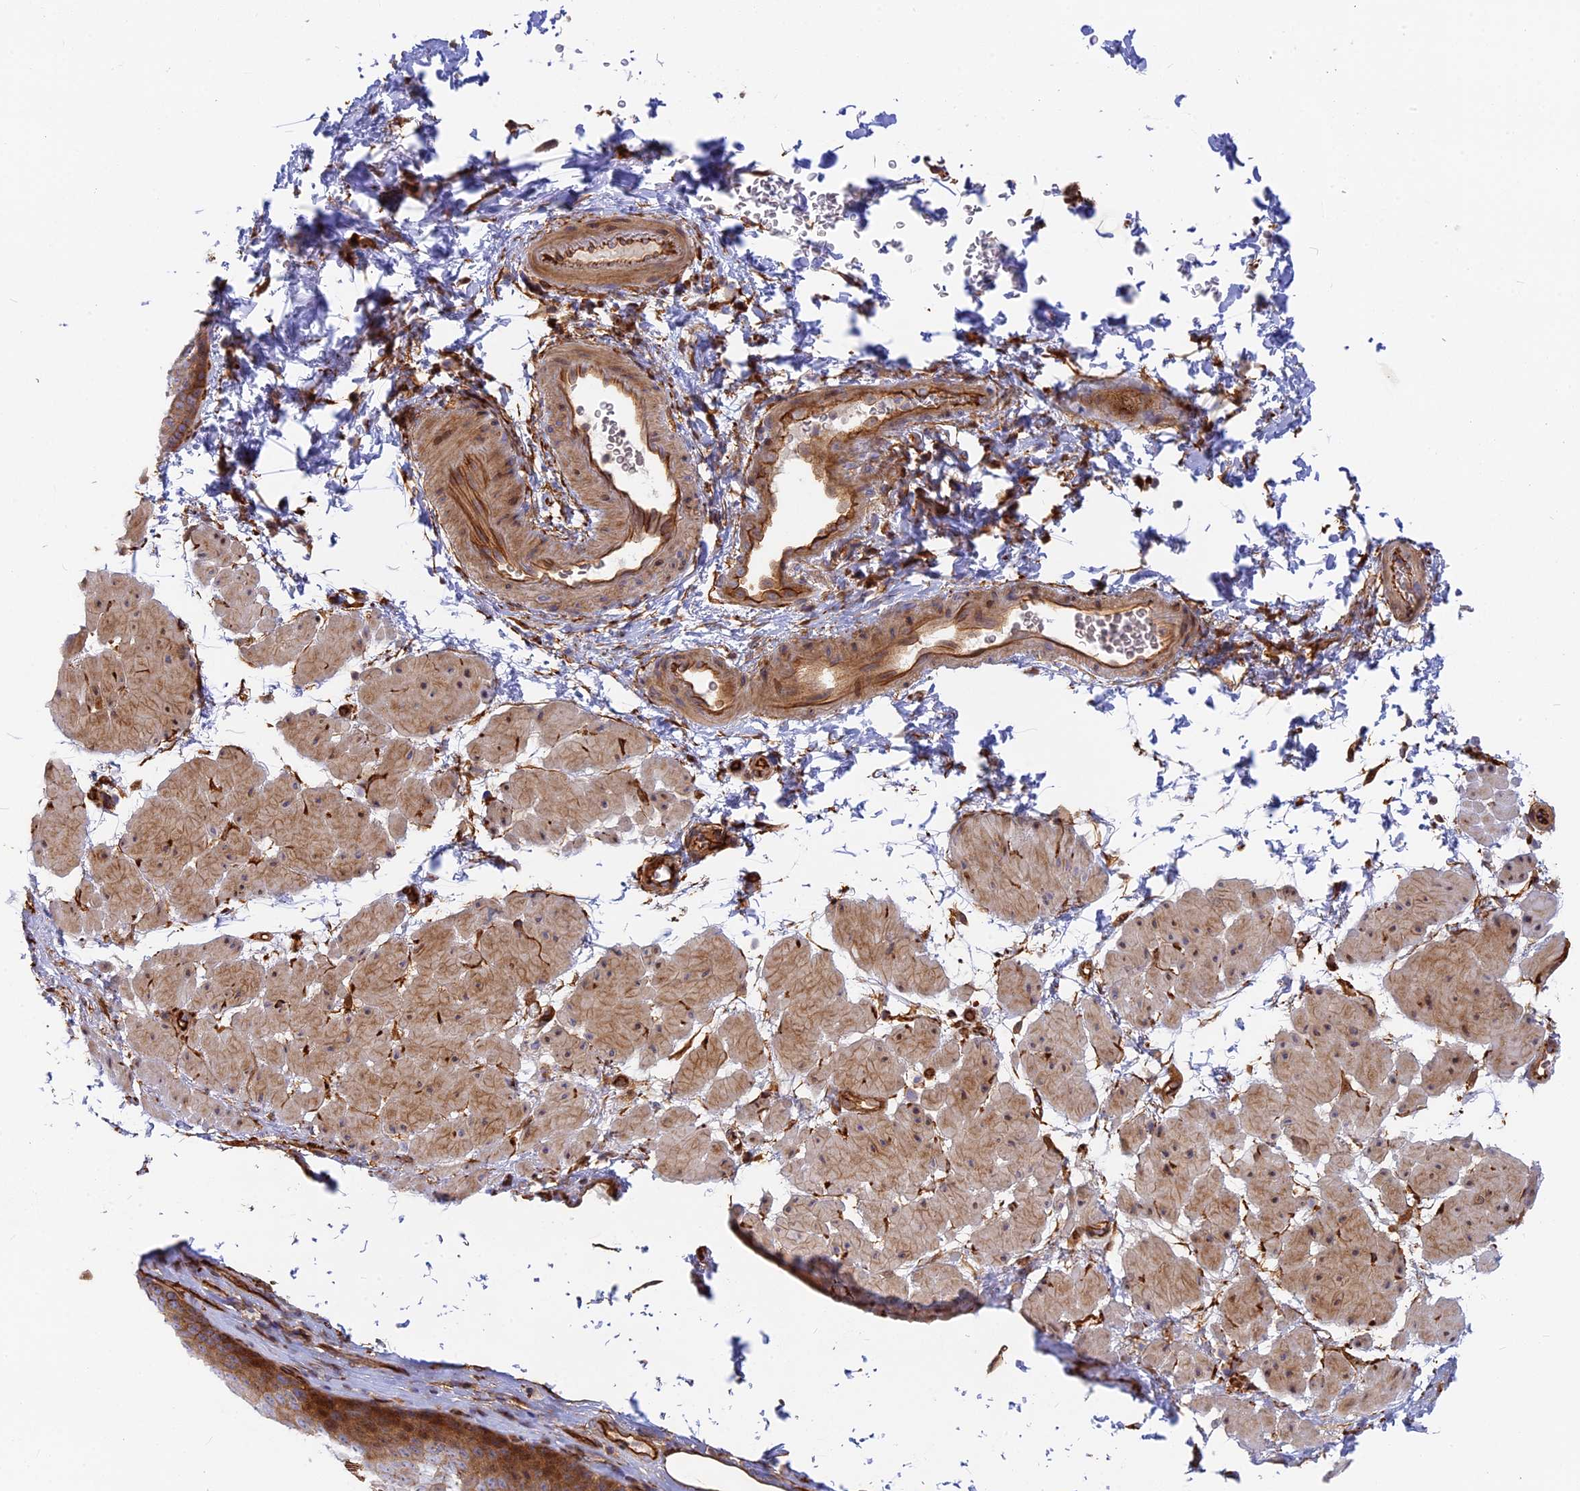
{"staining": {"intensity": "moderate", "quantity": "25%-75%", "location": "cytoplasmic/membranous"}, "tissue": "esophagus", "cell_type": "Squamous epithelial cells", "image_type": "normal", "snomed": [{"axis": "morphology", "description": "Normal tissue, NOS"}, {"axis": "topography", "description": "Esophagus"}], "caption": "Esophagus was stained to show a protein in brown. There is medium levels of moderate cytoplasmic/membranous staining in about 25%-75% of squamous epithelial cells. Using DAB (brown) and hematoxylin (blue) stains, captured at high magnification using brightfield microscopy.", "gene": "CNBD2", "patient": {"sex": "female", "age": 66}}